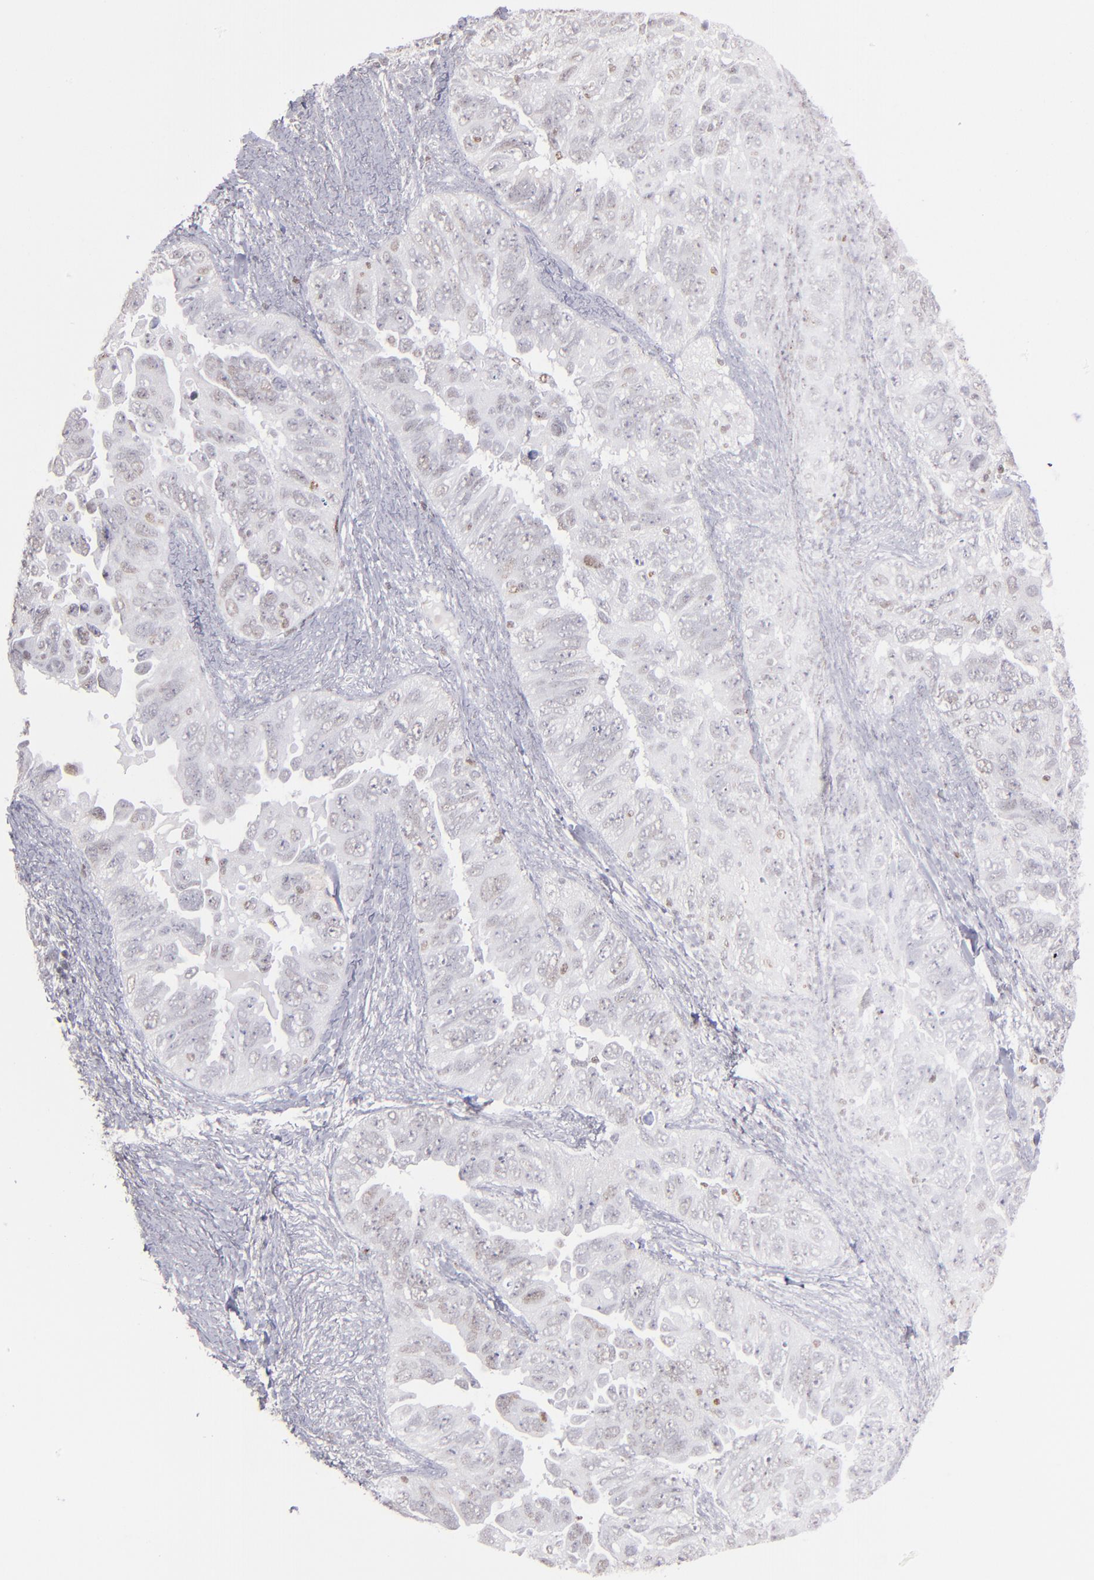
{"staining": {"intensity": "weak", "quantity": "<25%", "location": "nuclear"}, "tissue": "ovarian cancer", "cell_type": "Tumor cells", "image_type": "cancer", "snomed": [{"axis": "morphology", "description": "Cystadenocarcinoma, serous, NOS"}, {"axis": "topography", "description": "Ovary"}], "caption": "A micrograph of human ovarian serous cystadenocarcinoma is negative for staining in tumor cells.", "gene": "POLA1", "patient": {"sex": "female", "age": 82}}